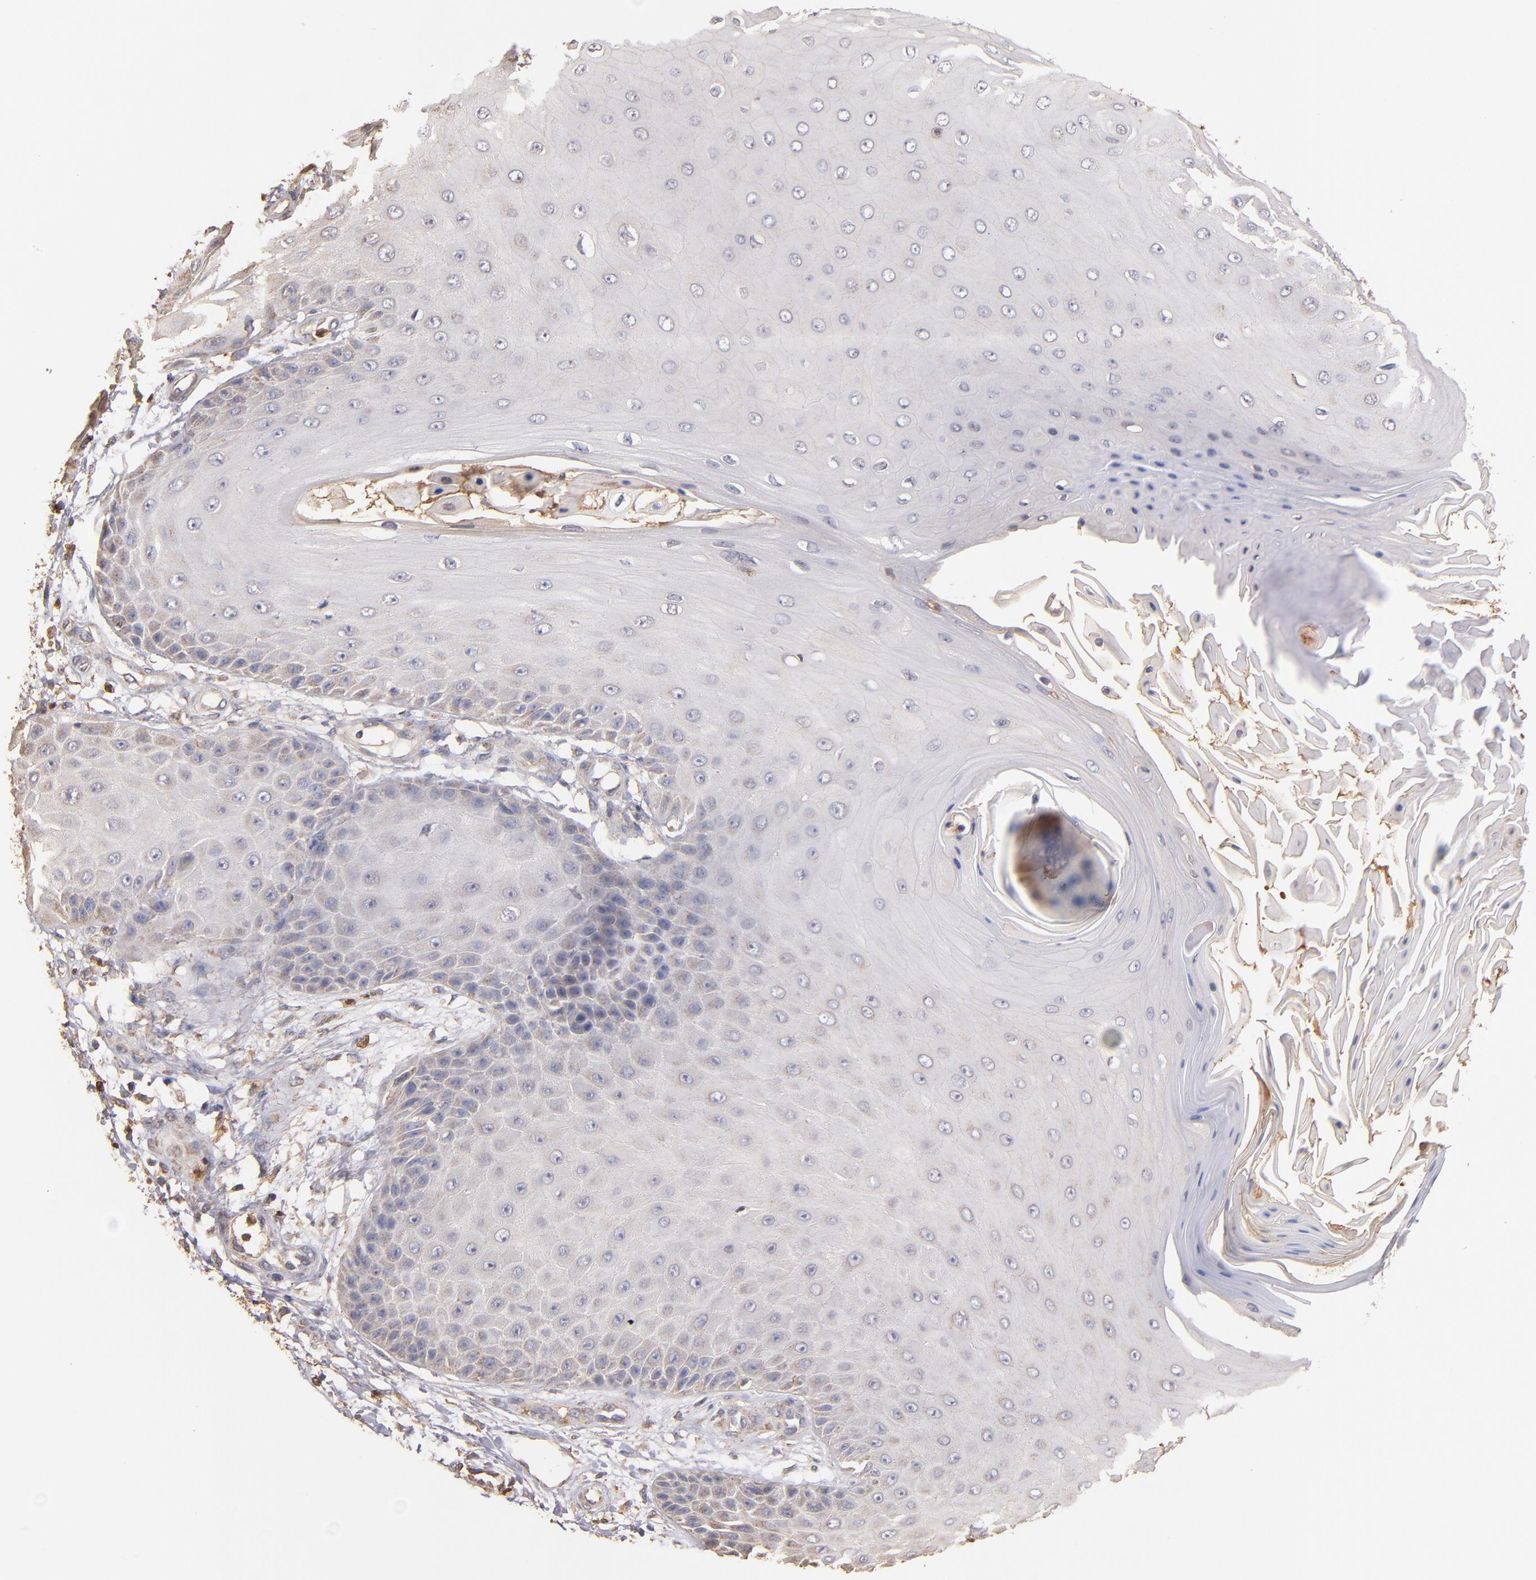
{"staining": {"intensity": "weak", "quantity": "<25%", "location": "cytoplasmic/membranous"}, "tissue": "skin cancer", "cell_type": "Tumor cells", "image_type": "cancer", "snomed": [{"axis": "morphology", "description": "Squamous cell carcinoma, NOS"}, {"axis": "topography", "description": "Skin"}], "caption": "IHC image of neoplastic tissue: human squamous cell carcinoma (skin) stained with DAB exhibits no significant protein positivity in tumor cells.", "gene": "RO60", "patient": {"sex": "female", "age": 40}}